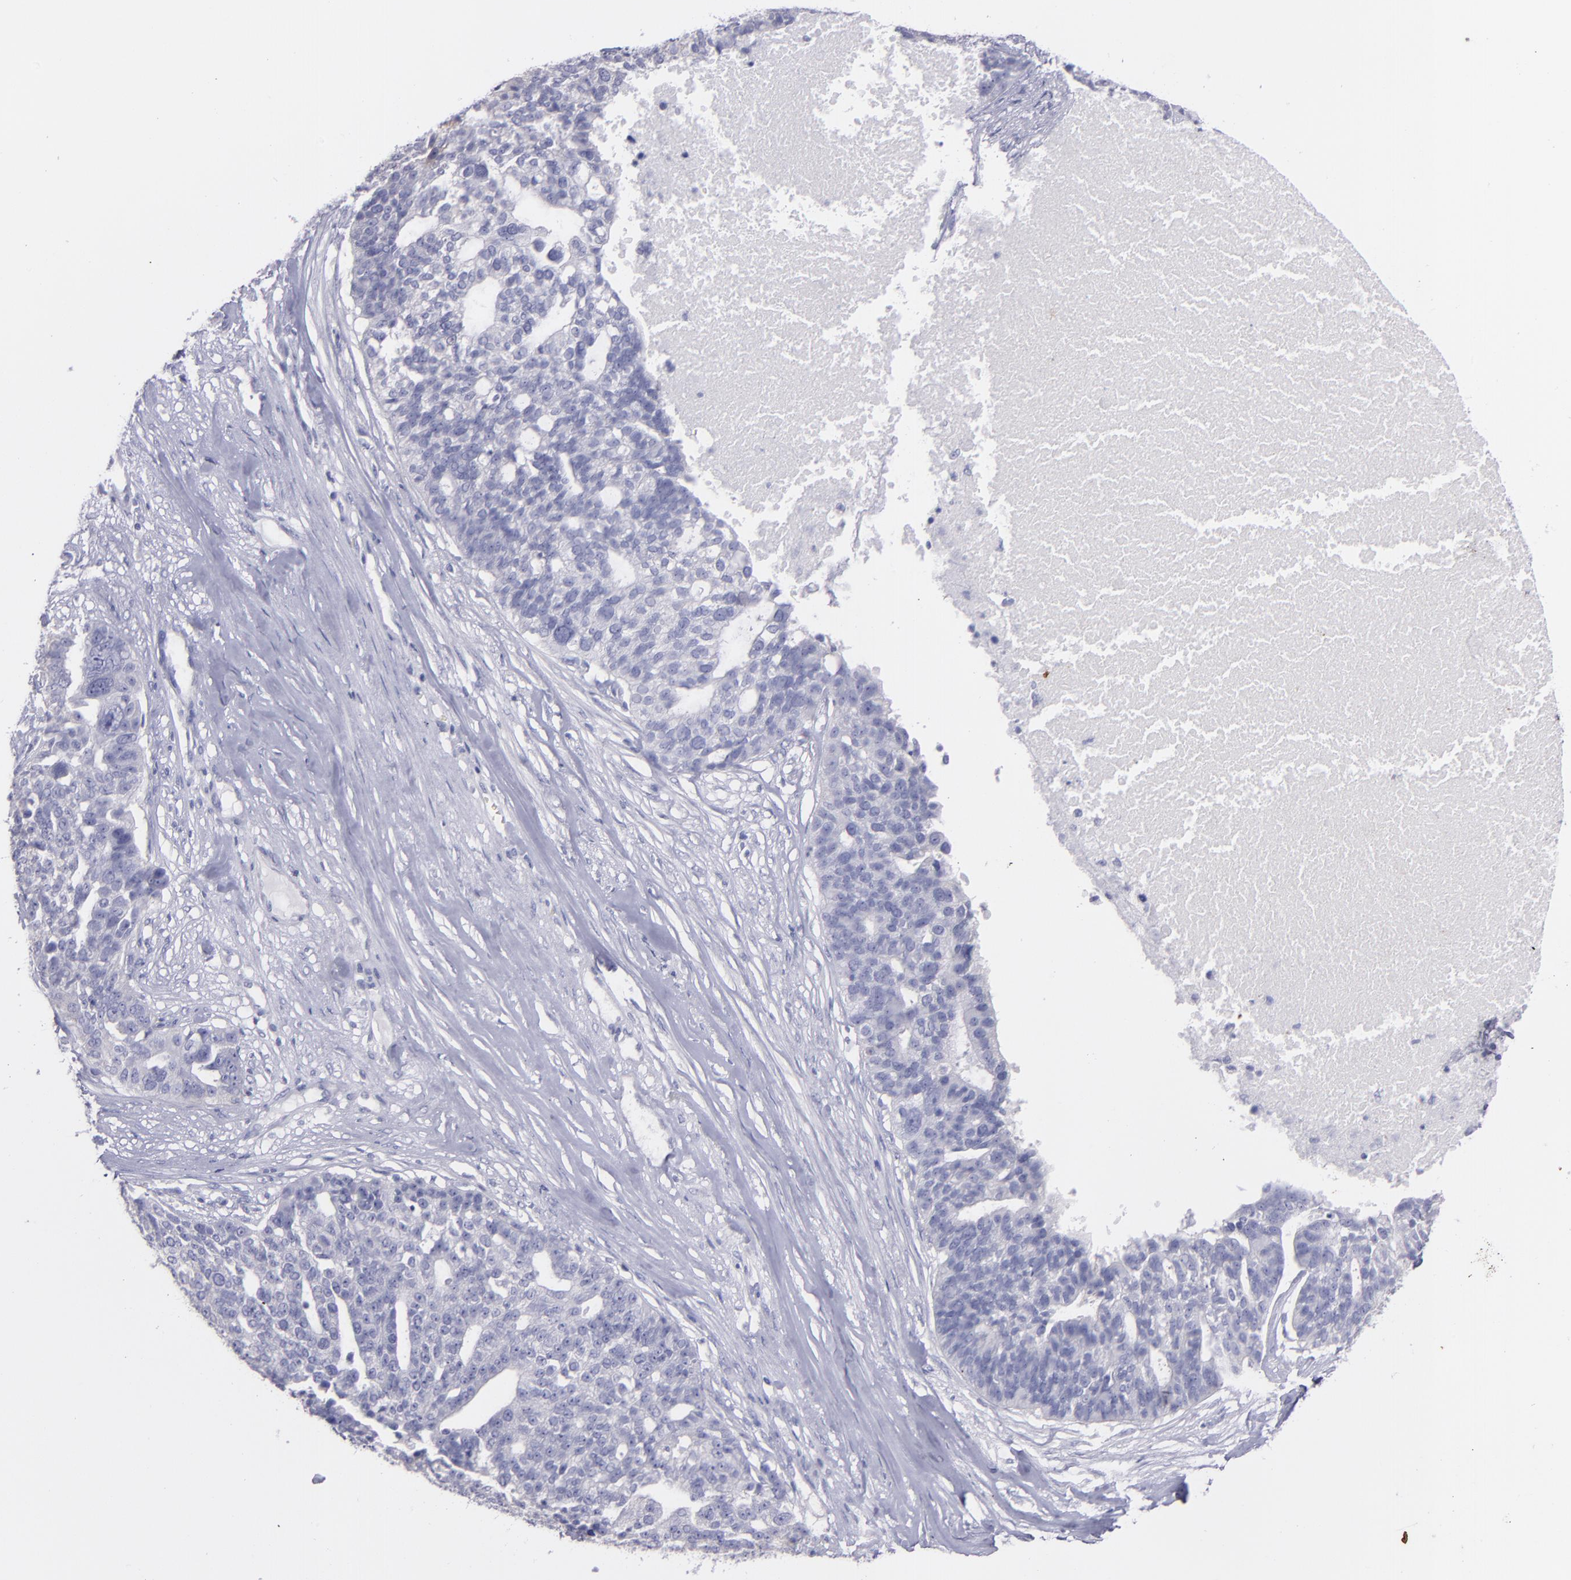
{"staining": {"intensity": "negative", "quantity": "none", "location": "none"}, "tissue": "ovarian cancer", "cell_type": "Tumor cells", "image_type": "cancer", "snomed": [{"axis": "morphology", "description": "Cystadenocarcinoma, serous, NOS"}, {"axis": "topography", "description": "Ovary"}], "caption": "A histopathology image of ovarian serous cystadenocarcinoma stained for a protein exhibits no brown staining in tumor cells.", "gene": "SNAP25", "patient": {"sex": "female", "age": 59}}